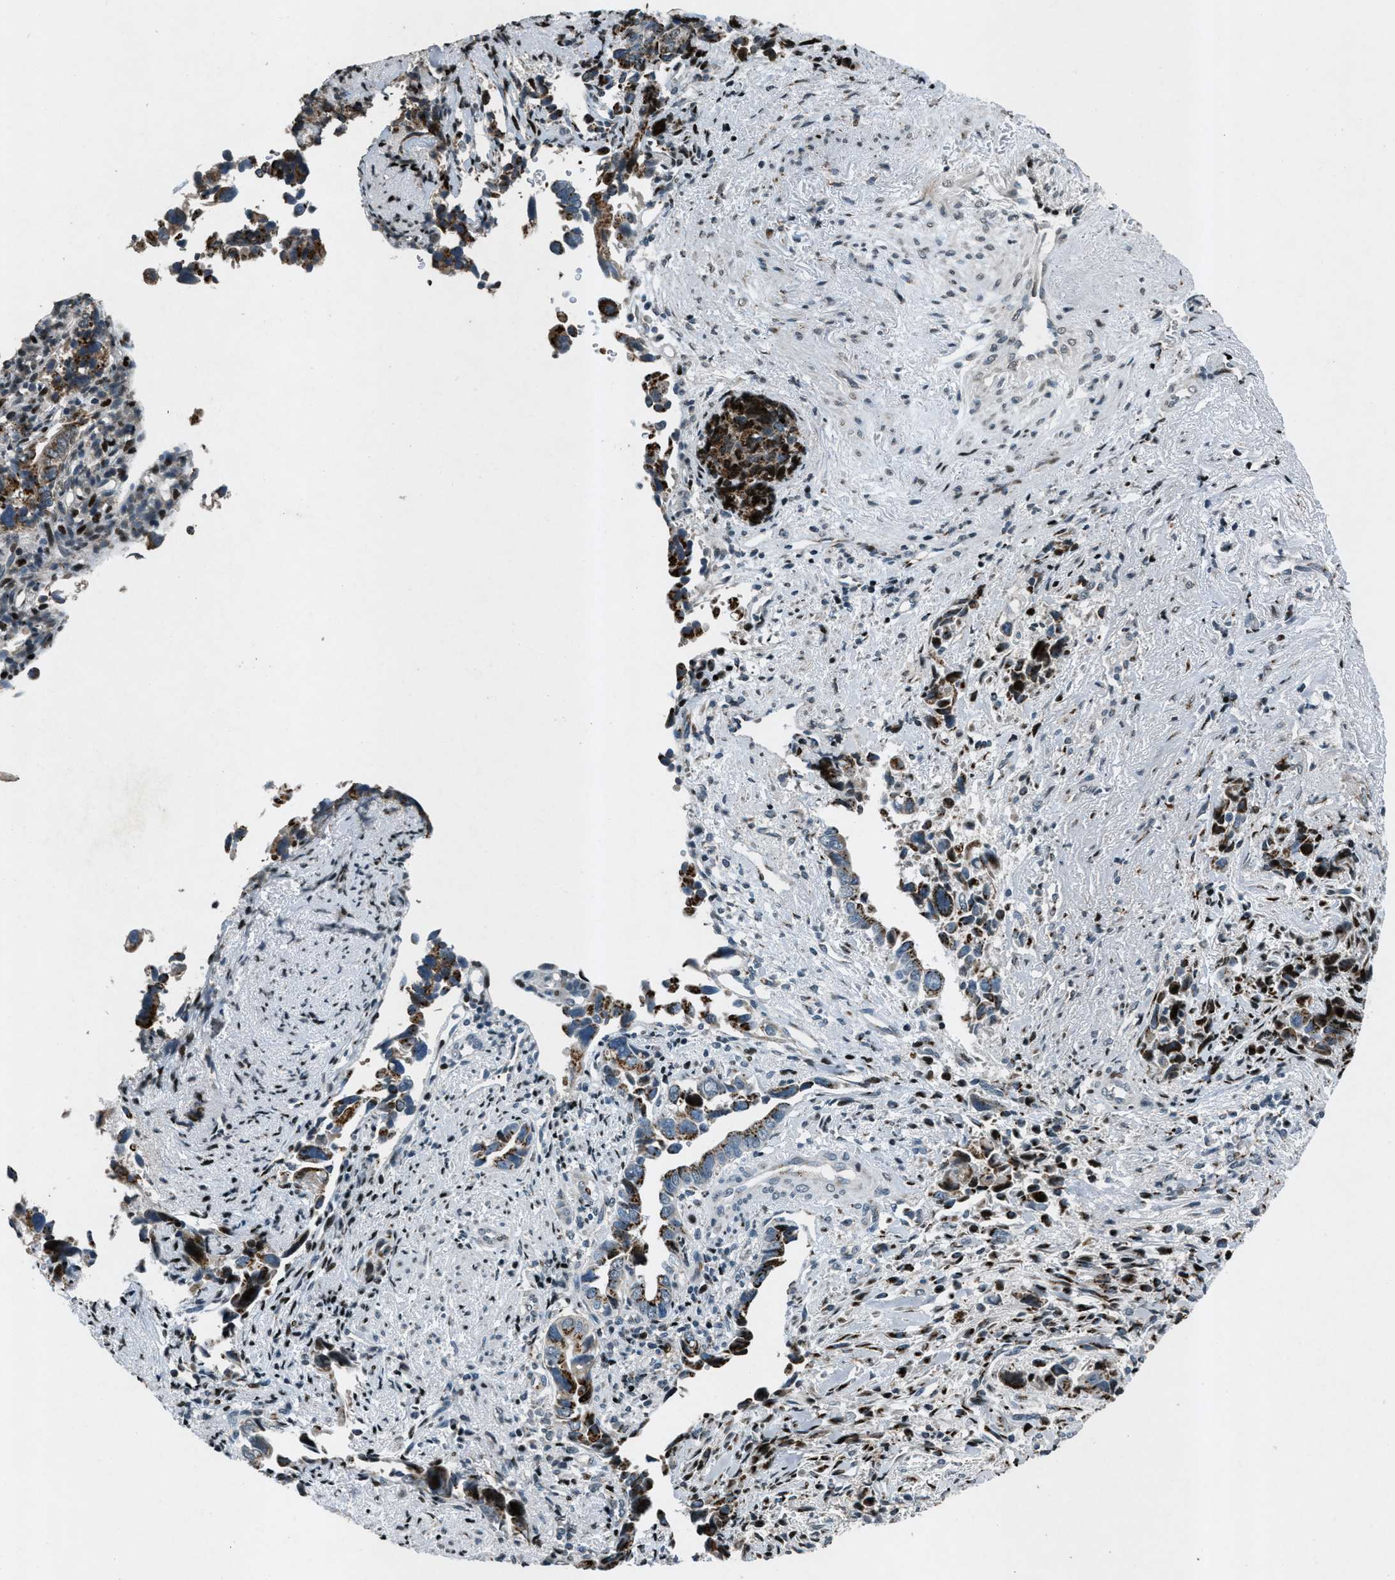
{"staining": {"intensity": "strong", "quantity": ">75%", "location": "cytoplasmic/membranous"}, "tissue": "liver cancer", "cell_type": "Tumor cells", "image_type": "cancer", "snomed": [{"axis": "morphology", "description": "Cholangiocarcinoma"}, {"axis": "topography", "description": "Liver"}], "caption": "Cholangiocarcinoma (liver) stained for a protein (brown) displays strong cytoplasmic/membranous positive expression in about >75% of tumor cells.", "gene": "GPC6", "patient": {"sex": "female", "age": 79}}